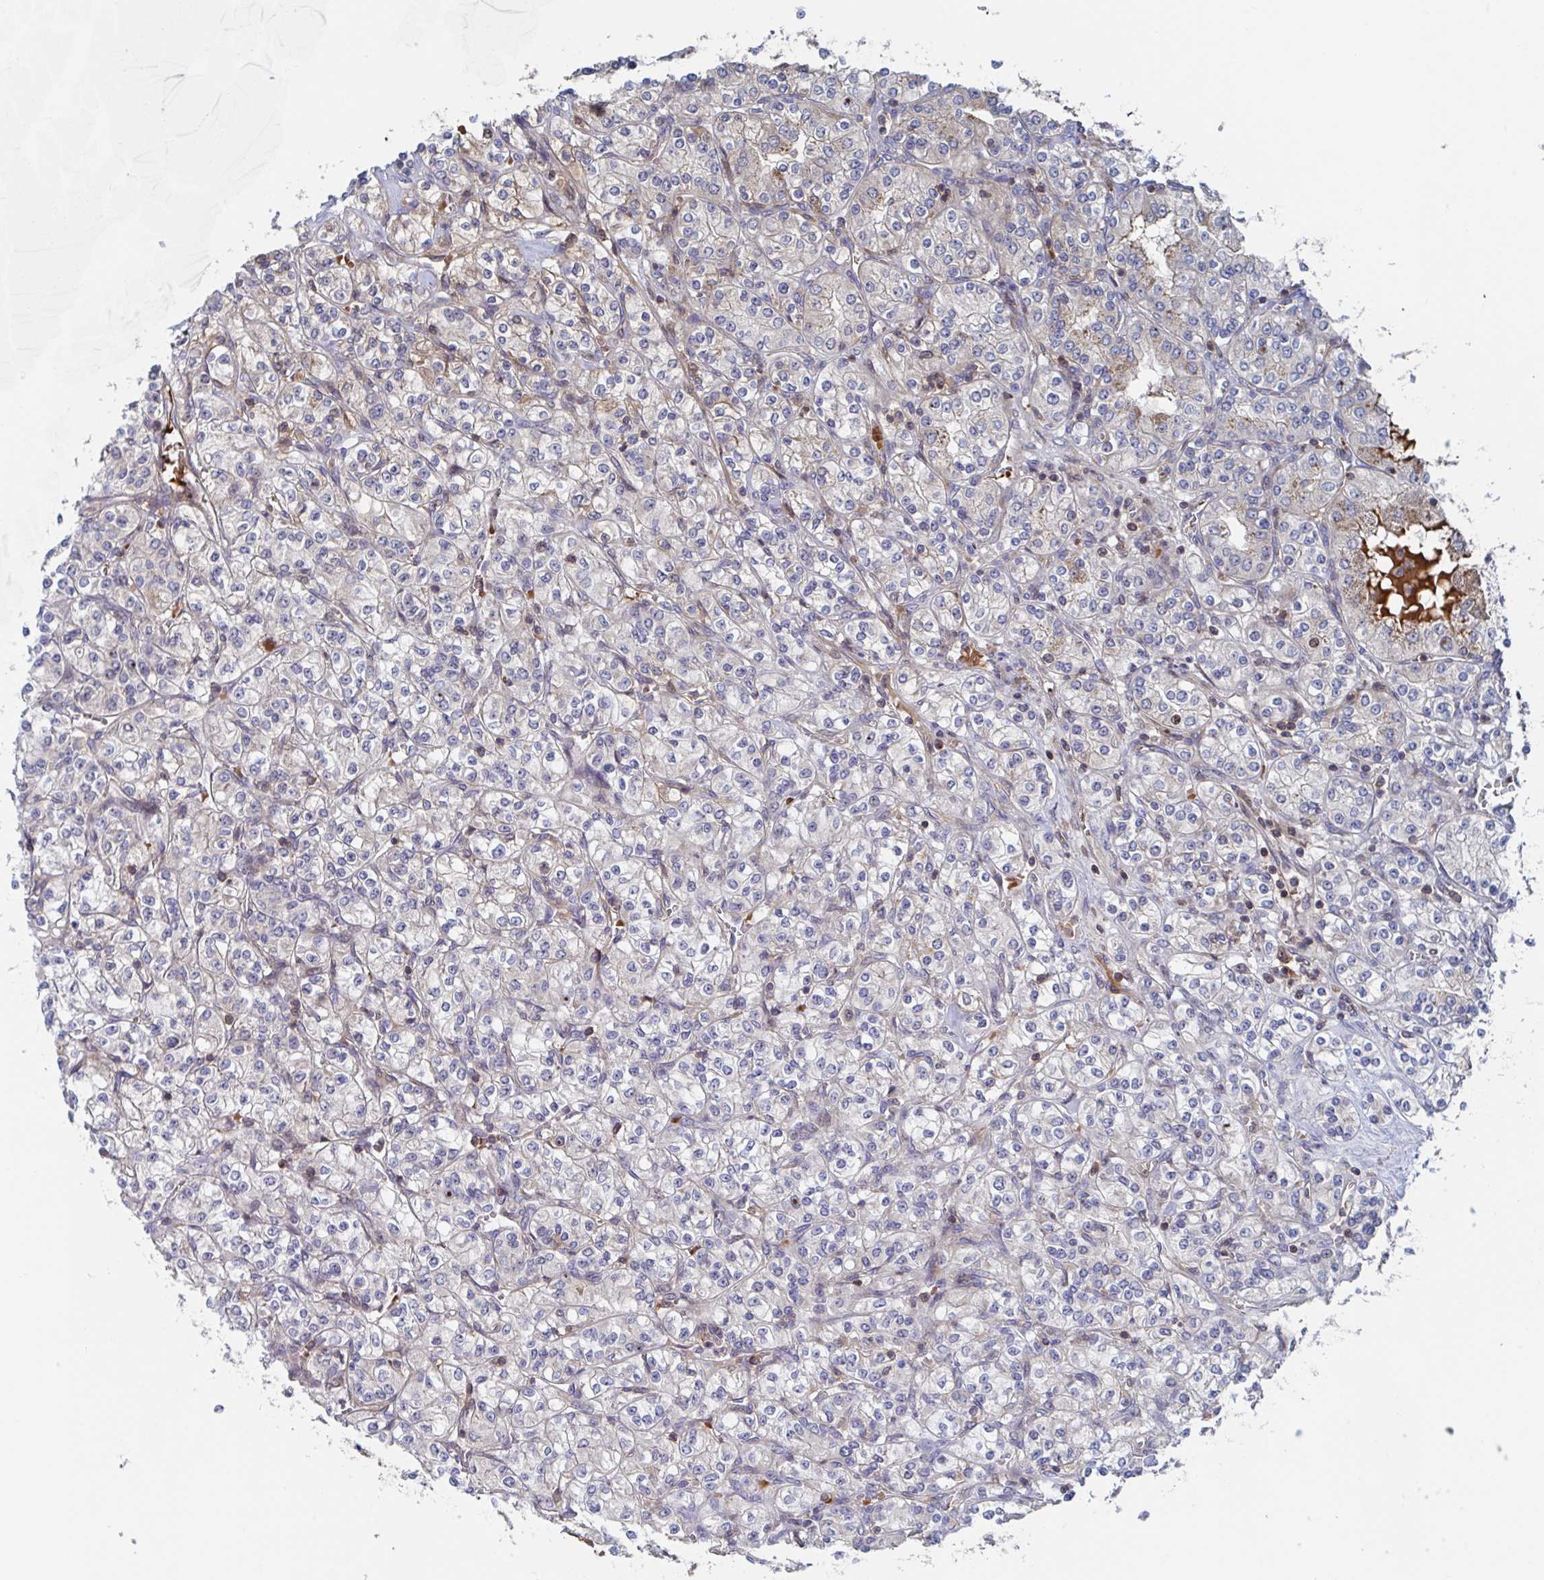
{"staining": {"intensity": "negative", "quantity": "none", "location": "none"}, "tissue": "renal cancer", "cell_type": "Tumor cells", "image_type": "cancer", "snomed": [{"axis": "morphology", "description": "Adenocarcinoma, NOS"}, {"axis": "topography", "description": "Kidney"}], "caption": "Photomicrograph shows no protein expression in tumor cells of renal cancer (adenocarcinoma) tissue.", "gene": "DHRS12", "patient": {"sex": "male", "age": 77}}